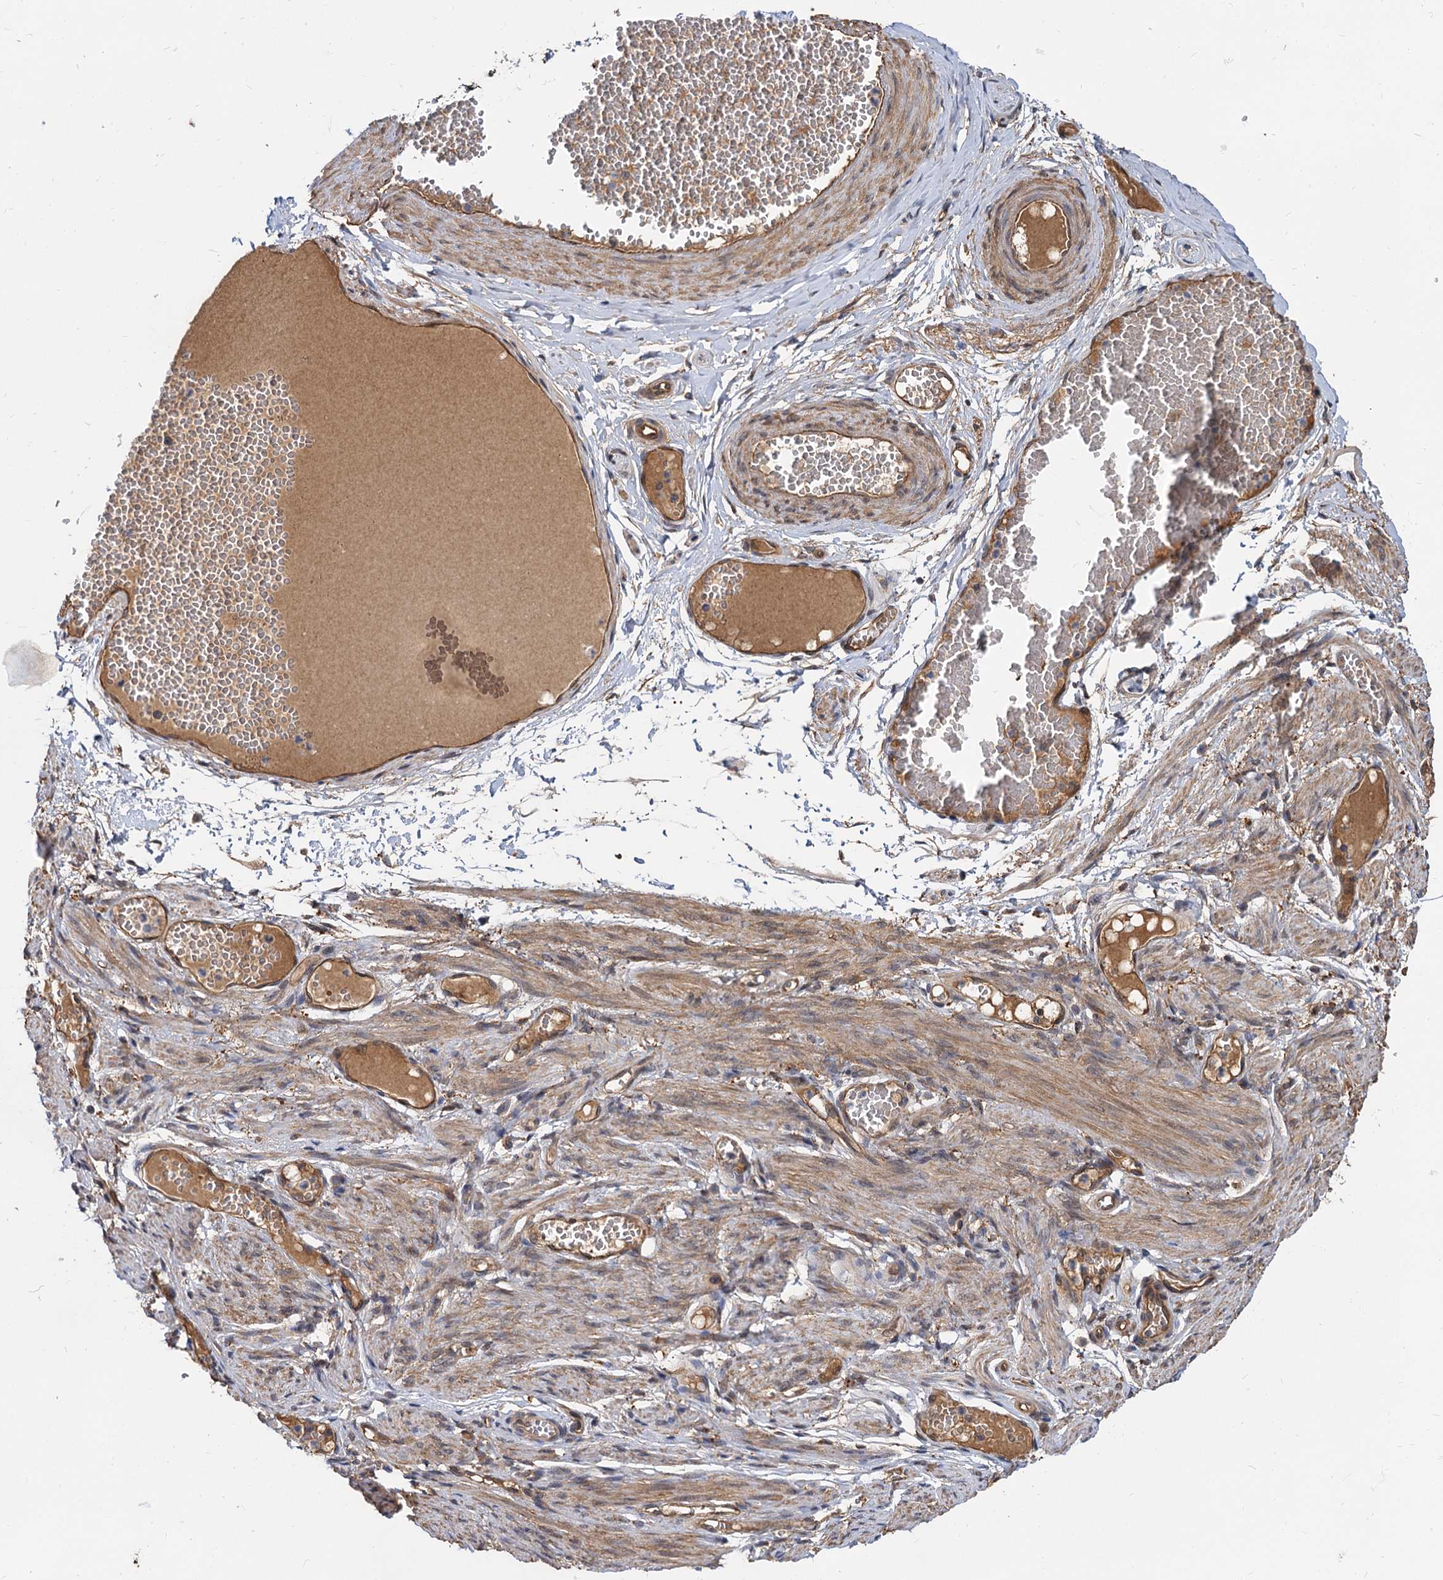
{"staining": {"intensity": "moderate", "quantity": "25%-75%", "location": "cytoplasmic/membranous"}, "tissue": "soft tissue", "cell_type": "Fibroblasts", "image_type": "normal", "snomed": [{"axis": "morphology", "description": "Normal tissue, NOS"}, {"axis": "topography", "description": "Smooth muscle"}, {"axis": "topography", "description": "Peripheral nerve tissue"}], "caption": "Immunohistochemistry (DAB (3,3'-diaminobenzidine)) staining of normal human soft tissue displays moderate cytoplasmic/membranous protein staining in about 25%-75% of fibroblasts.", "gene": "SNX15", "patient": {"sex": "female", "age": 39}}